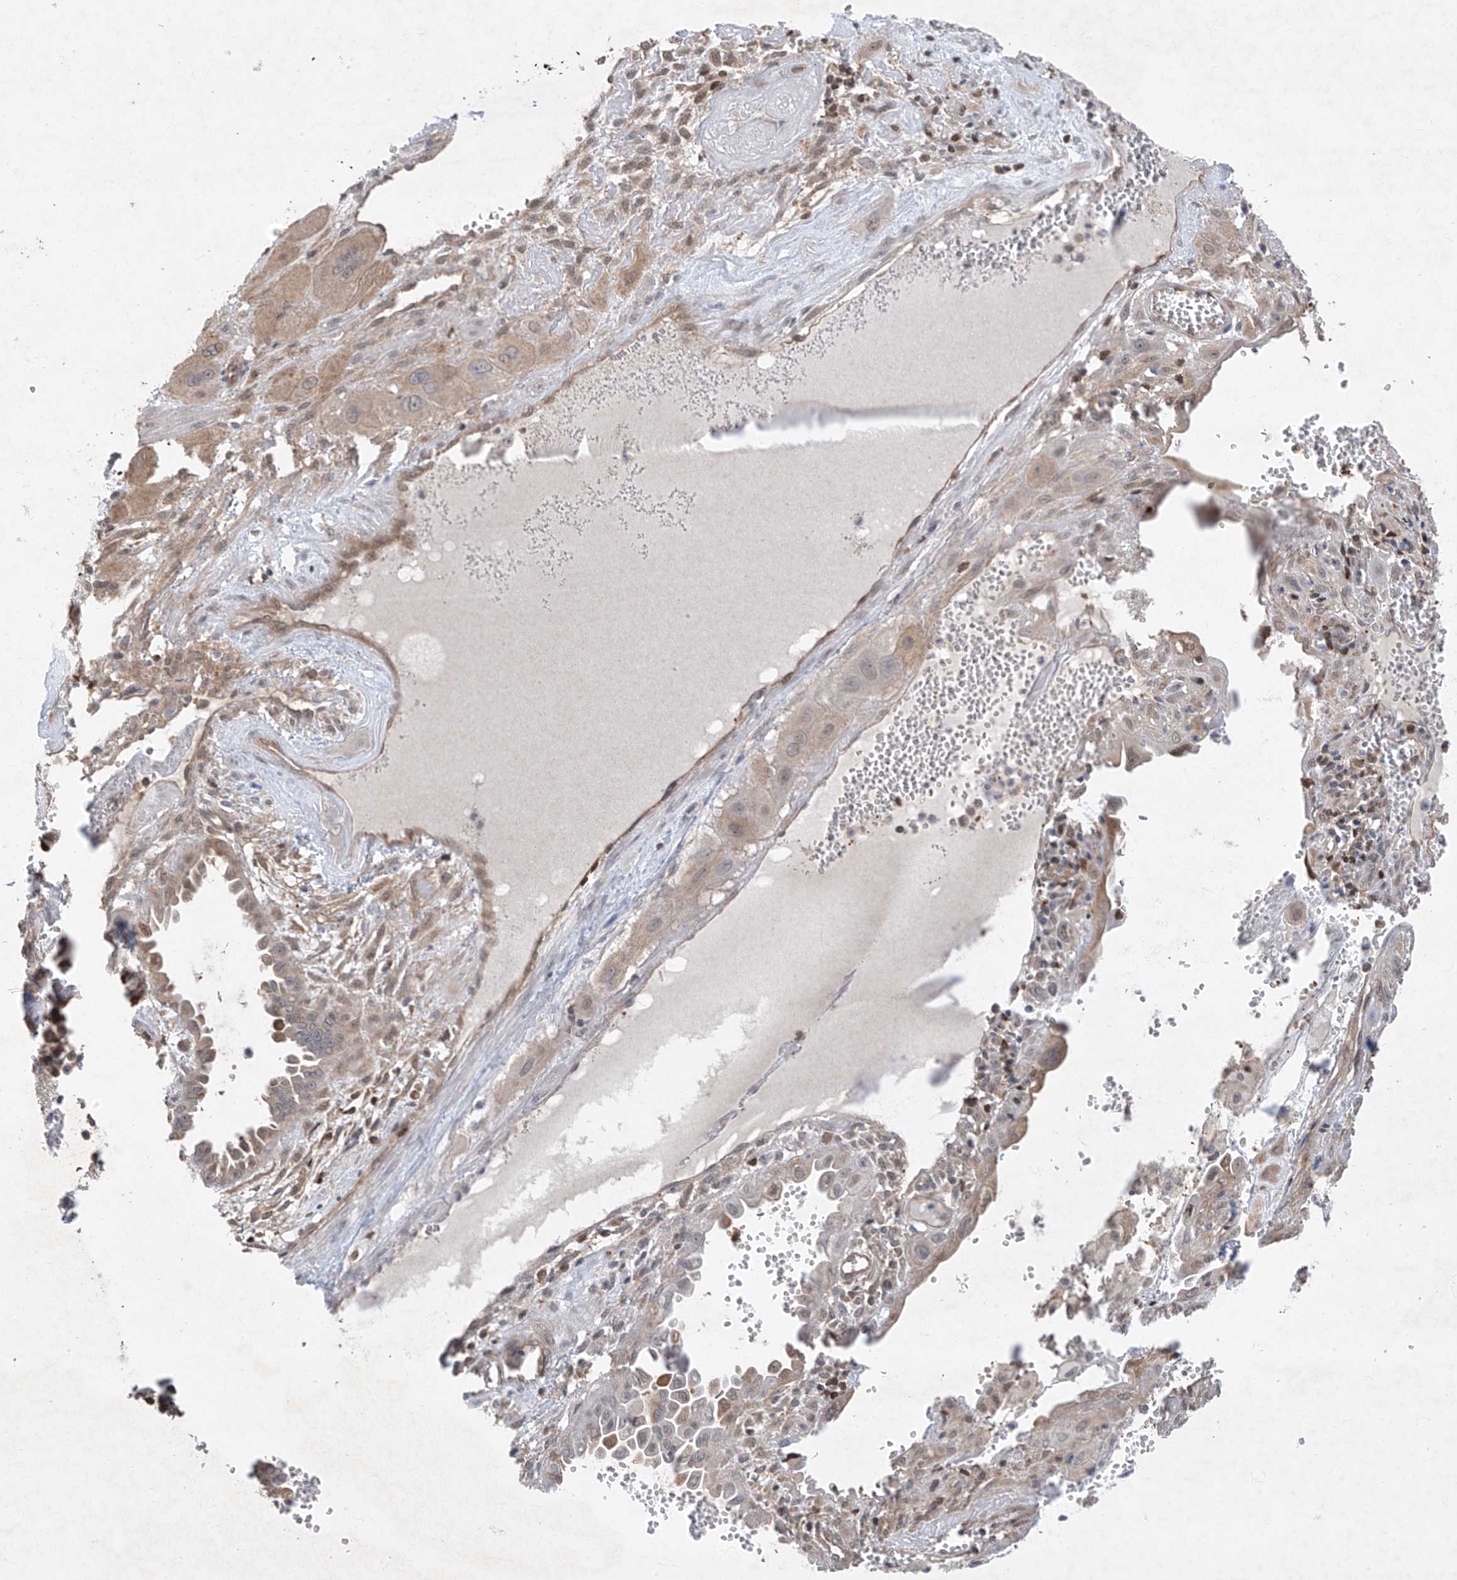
{"staining": {"intensity": "weak", "quantity": ">75%", "location": "cytoplasmic/membranous,nuclear"}, "tissue": "cervical cancer", "cell_type": "Tumor cells", "image_type": "cancer", "snomed": [{"axis": "morphology", "description": "Squamous cell carcinoma, NOS"}, {"axis": "topography", "description": "Cervix"}], "caption": "An image of human cervical squamous cell carcinoma stained for a protein exhibits weak cytoplasmic/membranous and nuclear brown staining in tumor cells.", "gene": "ZNF358", "patient": {"sex": "female", "age": 34}}